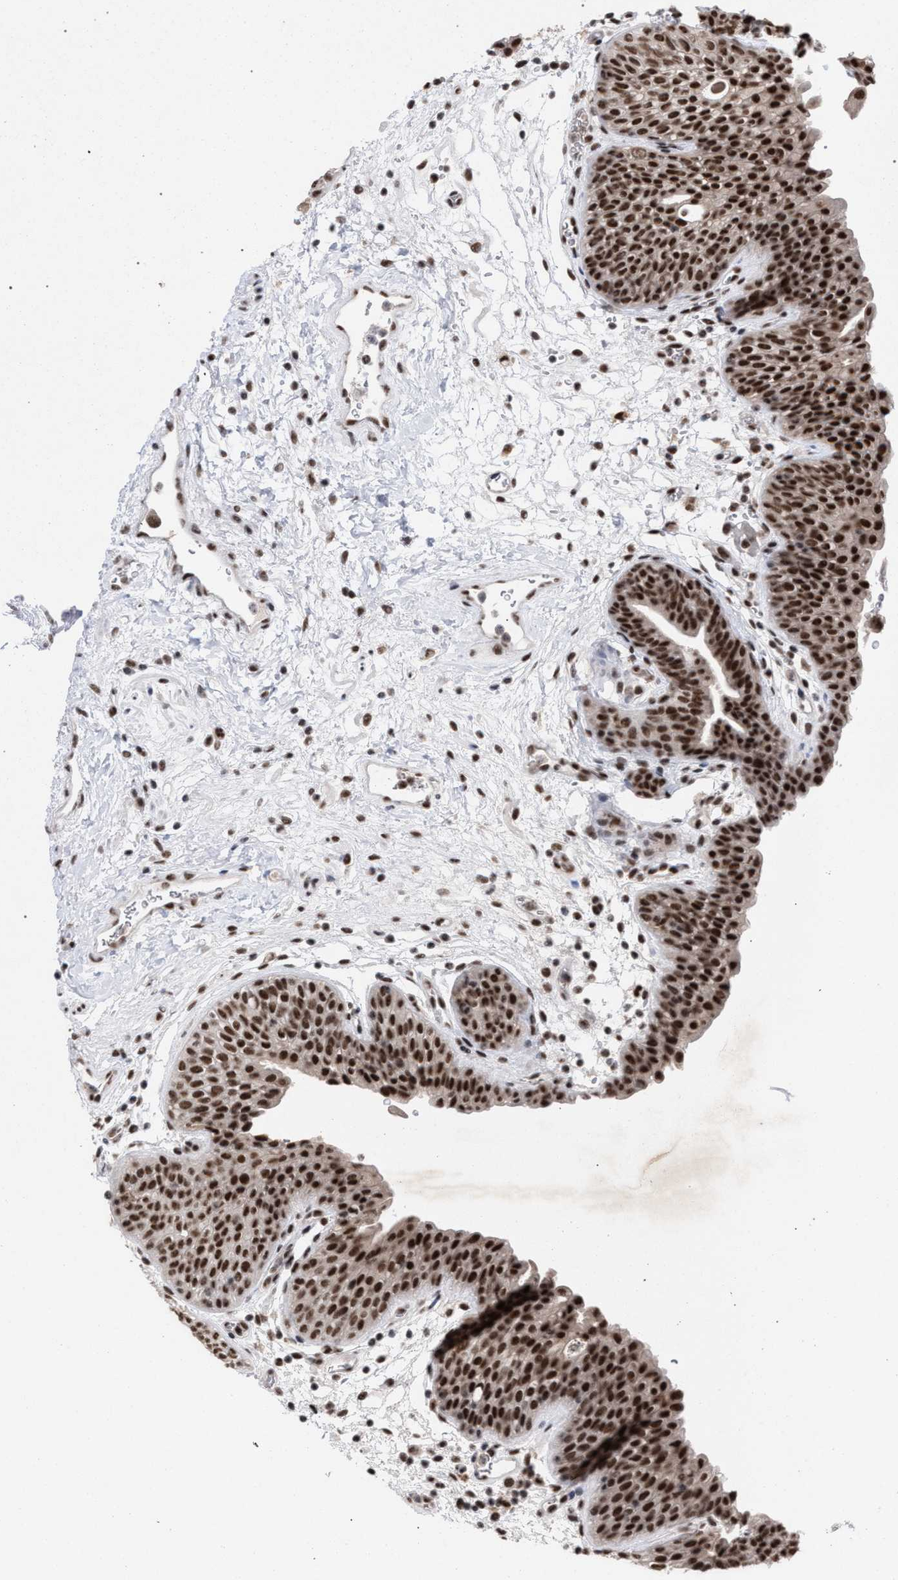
{"staining": {"intensity": "strong", "quantity": ">75%", "location": "nuclear"}, "tissue": "urinary bladder", "cell_type": "Urothelial cells", "image_type": "normal", "snomed": [{"axis": "morphology", "description": "Normal tissue, NOS"}, {"axis": "topography", "description": "Urinary bladder"}], "caption": "Unremarkable urinary bladder demonstrates strong nuclear positivity in about >75% of urothelial cells, visualized by immunohistochemistry. (brown staining indicates protein expression, while blue staining denotes nuclei).", "gene": "SCAF4", "patient": {"sex": "male", "age": 37}}